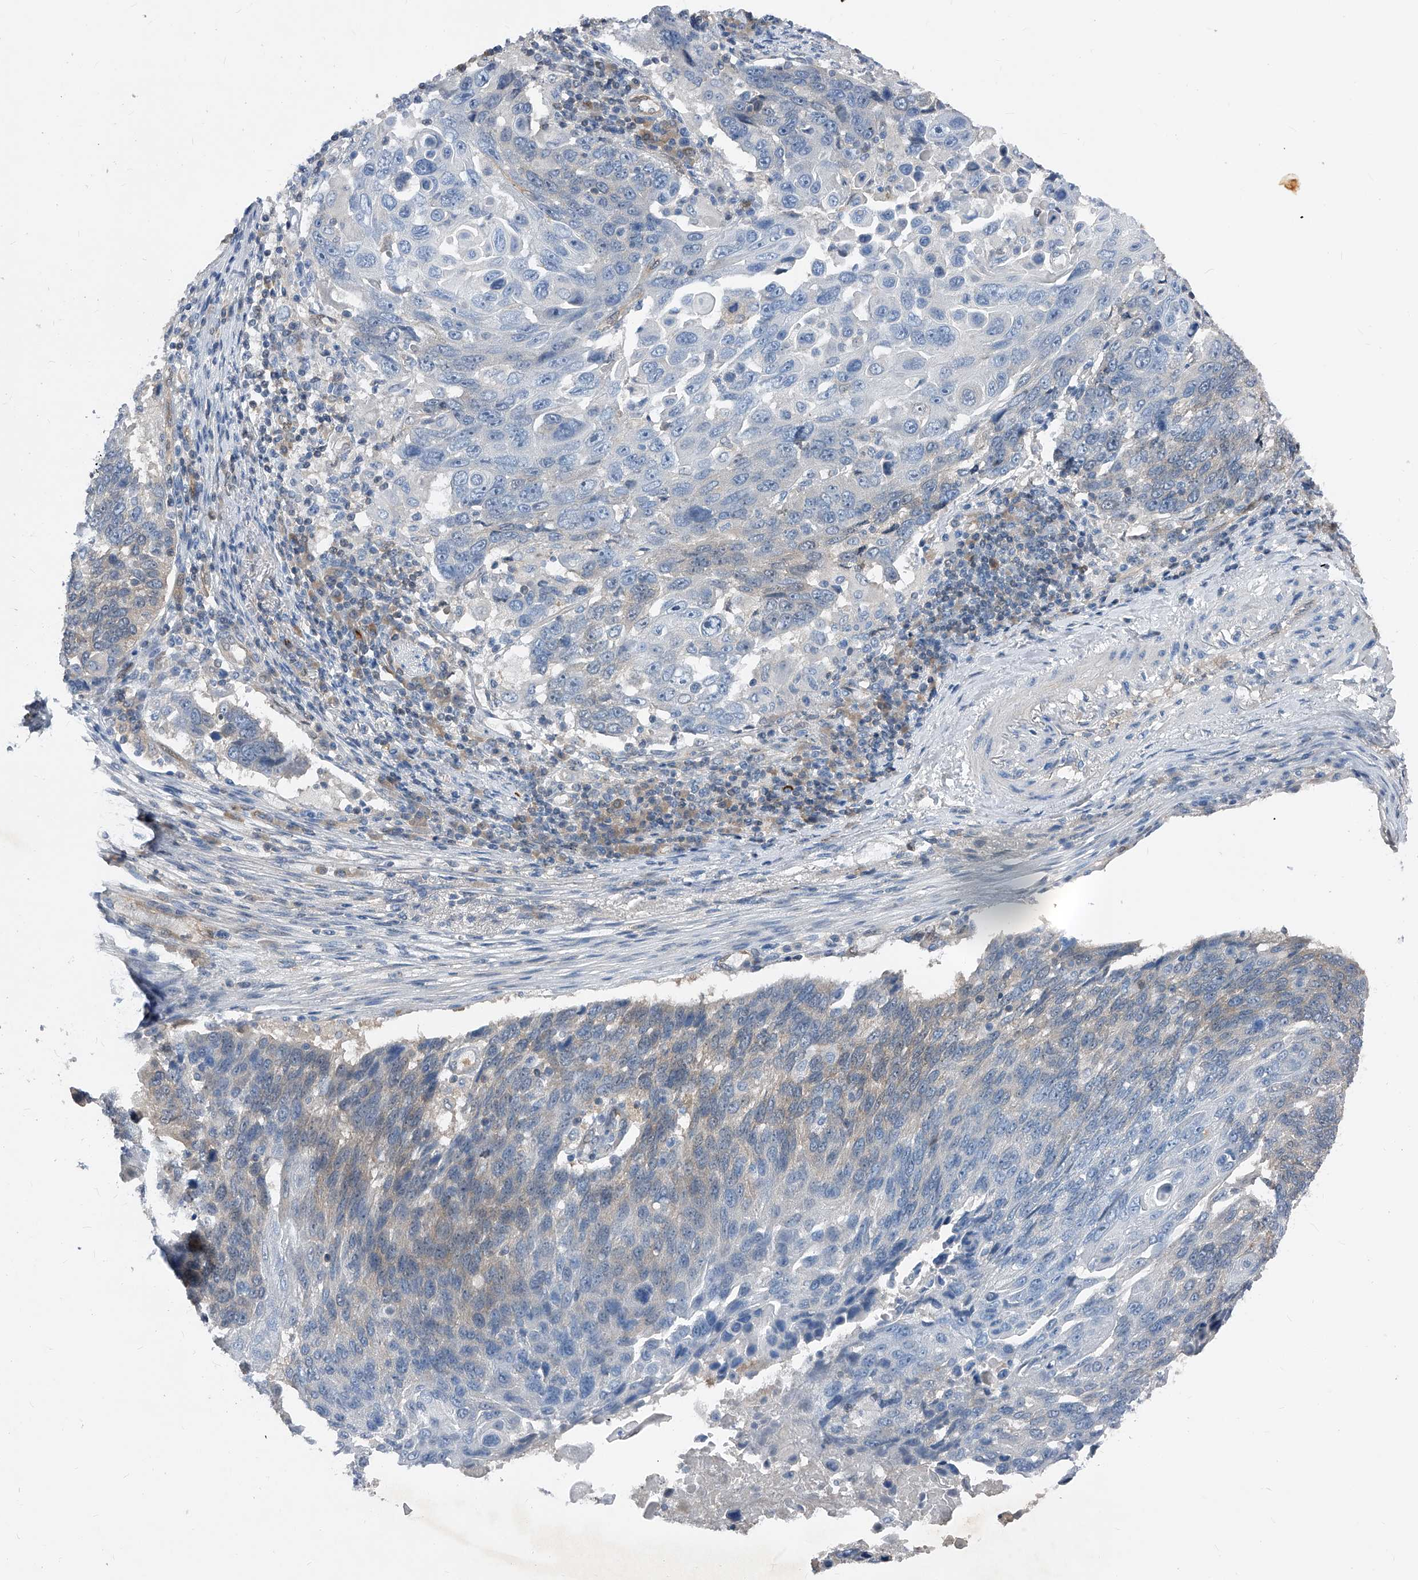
{"staining": {"intensity": "negative", "quantity": "none", "location": "none"}, "tissue": "lung cancer", "cell_type": "Tumor cells", "image_type": "cancer", "snomed": [{"axis": "morphology", "description": "Squamous cell carcinoma, NOS"}, {"axis": "topography", "description": "Lung"}], "caption": "IHC of lung cancer shows no positivity in tumor cells.", "gene": "MAP2K6", "patient": {"sex": "male", "age": 66}}